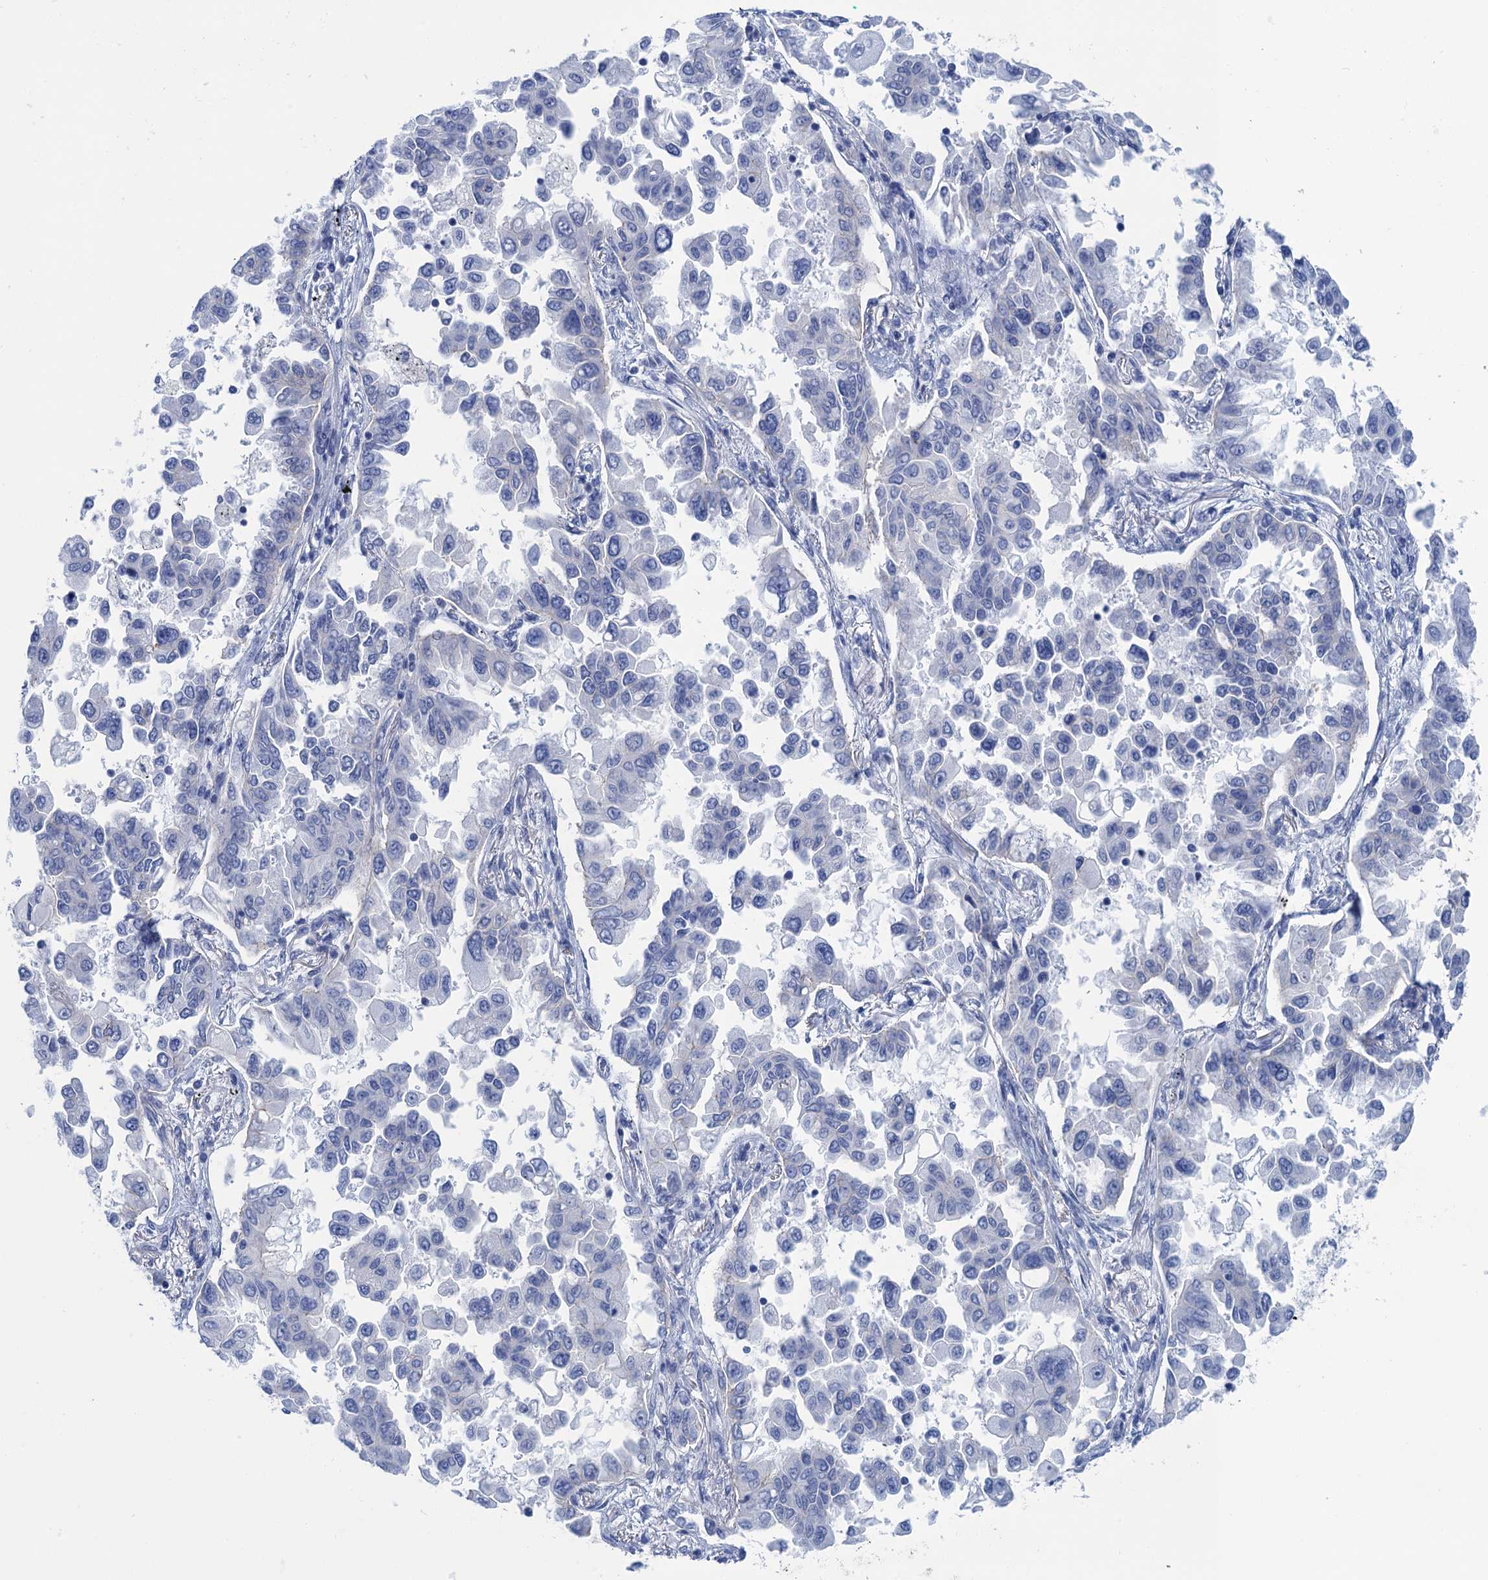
{"staining": {"intensity": "negative", "quantity": "none", "location": "none"}, "tissue": "lung cancer", "cell_type": "Tumor cells", "image_type": "cancer", "snomed": [{"axis": "morphology", "description": "Adenocarcinoma, NOS"}, {"axis": "topography", "description": "Lung"}], "caption": "Tumor cells show no significant protein staining in lung cancer.", "gene": "CALML5", "patient": {"sex": "female", "age": 67}}